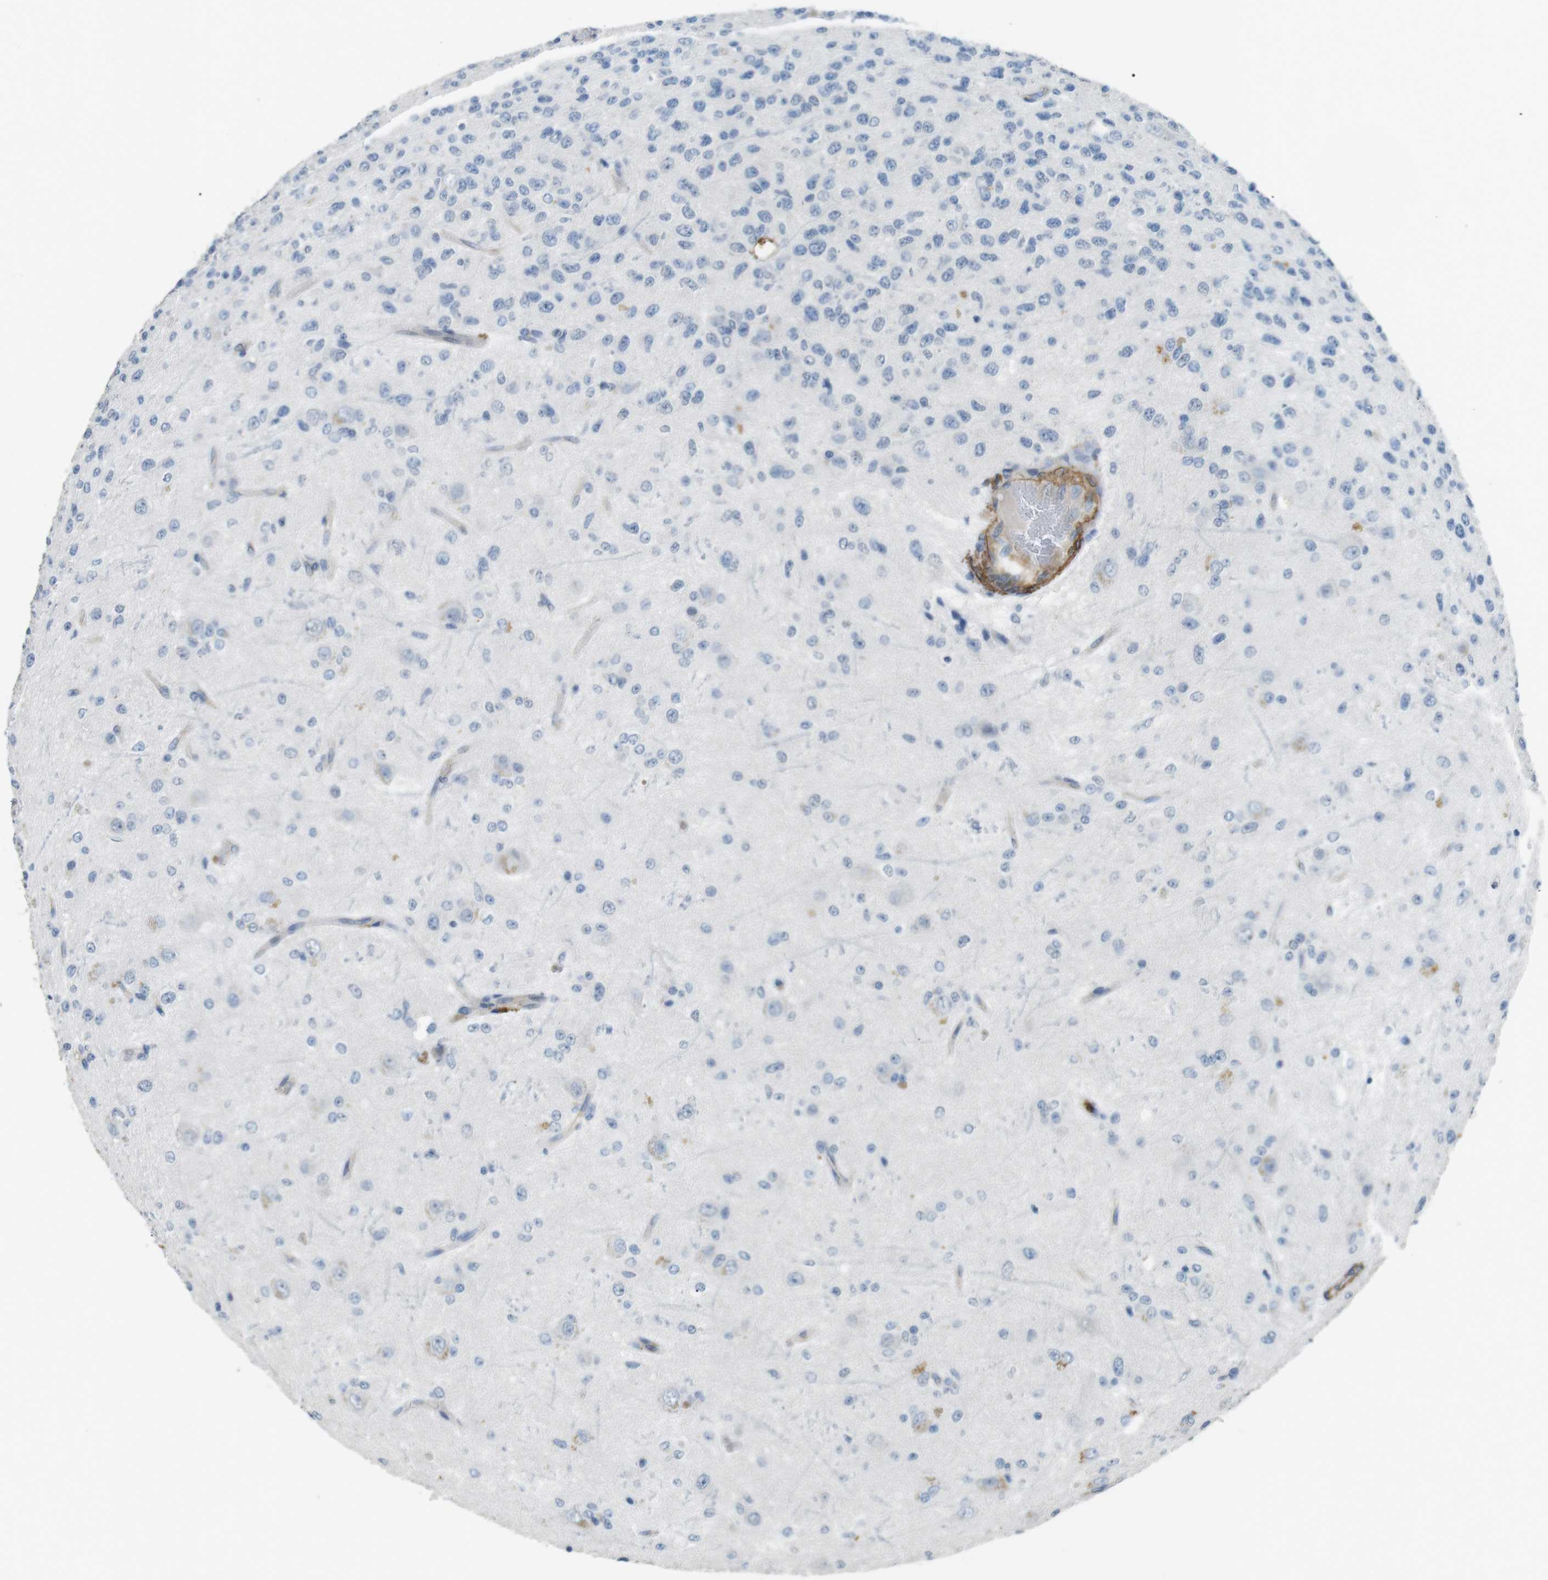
{"staining": {"intensity": "negative", "quantity": "none", "location": "none"}, "tissue": "glioma", "cell_type": "Tumor cells", "image_type": "cancer", "snomed": [{"axis": "morphology", "description": "Glioma, malignant, High grade"}, {"axis": "topography", "description": "pancreas cauda"}], "caption": "Immunohistochemistry of human glioma shows no expression in tumor cells. The staining is performed using DAB (3,3'-diaminobenzidine) brown chromogen with nuclei counter-stained in using hematoxylin.", "gene": "GZMM", "patient": {"sex": "male", "age": 60}}